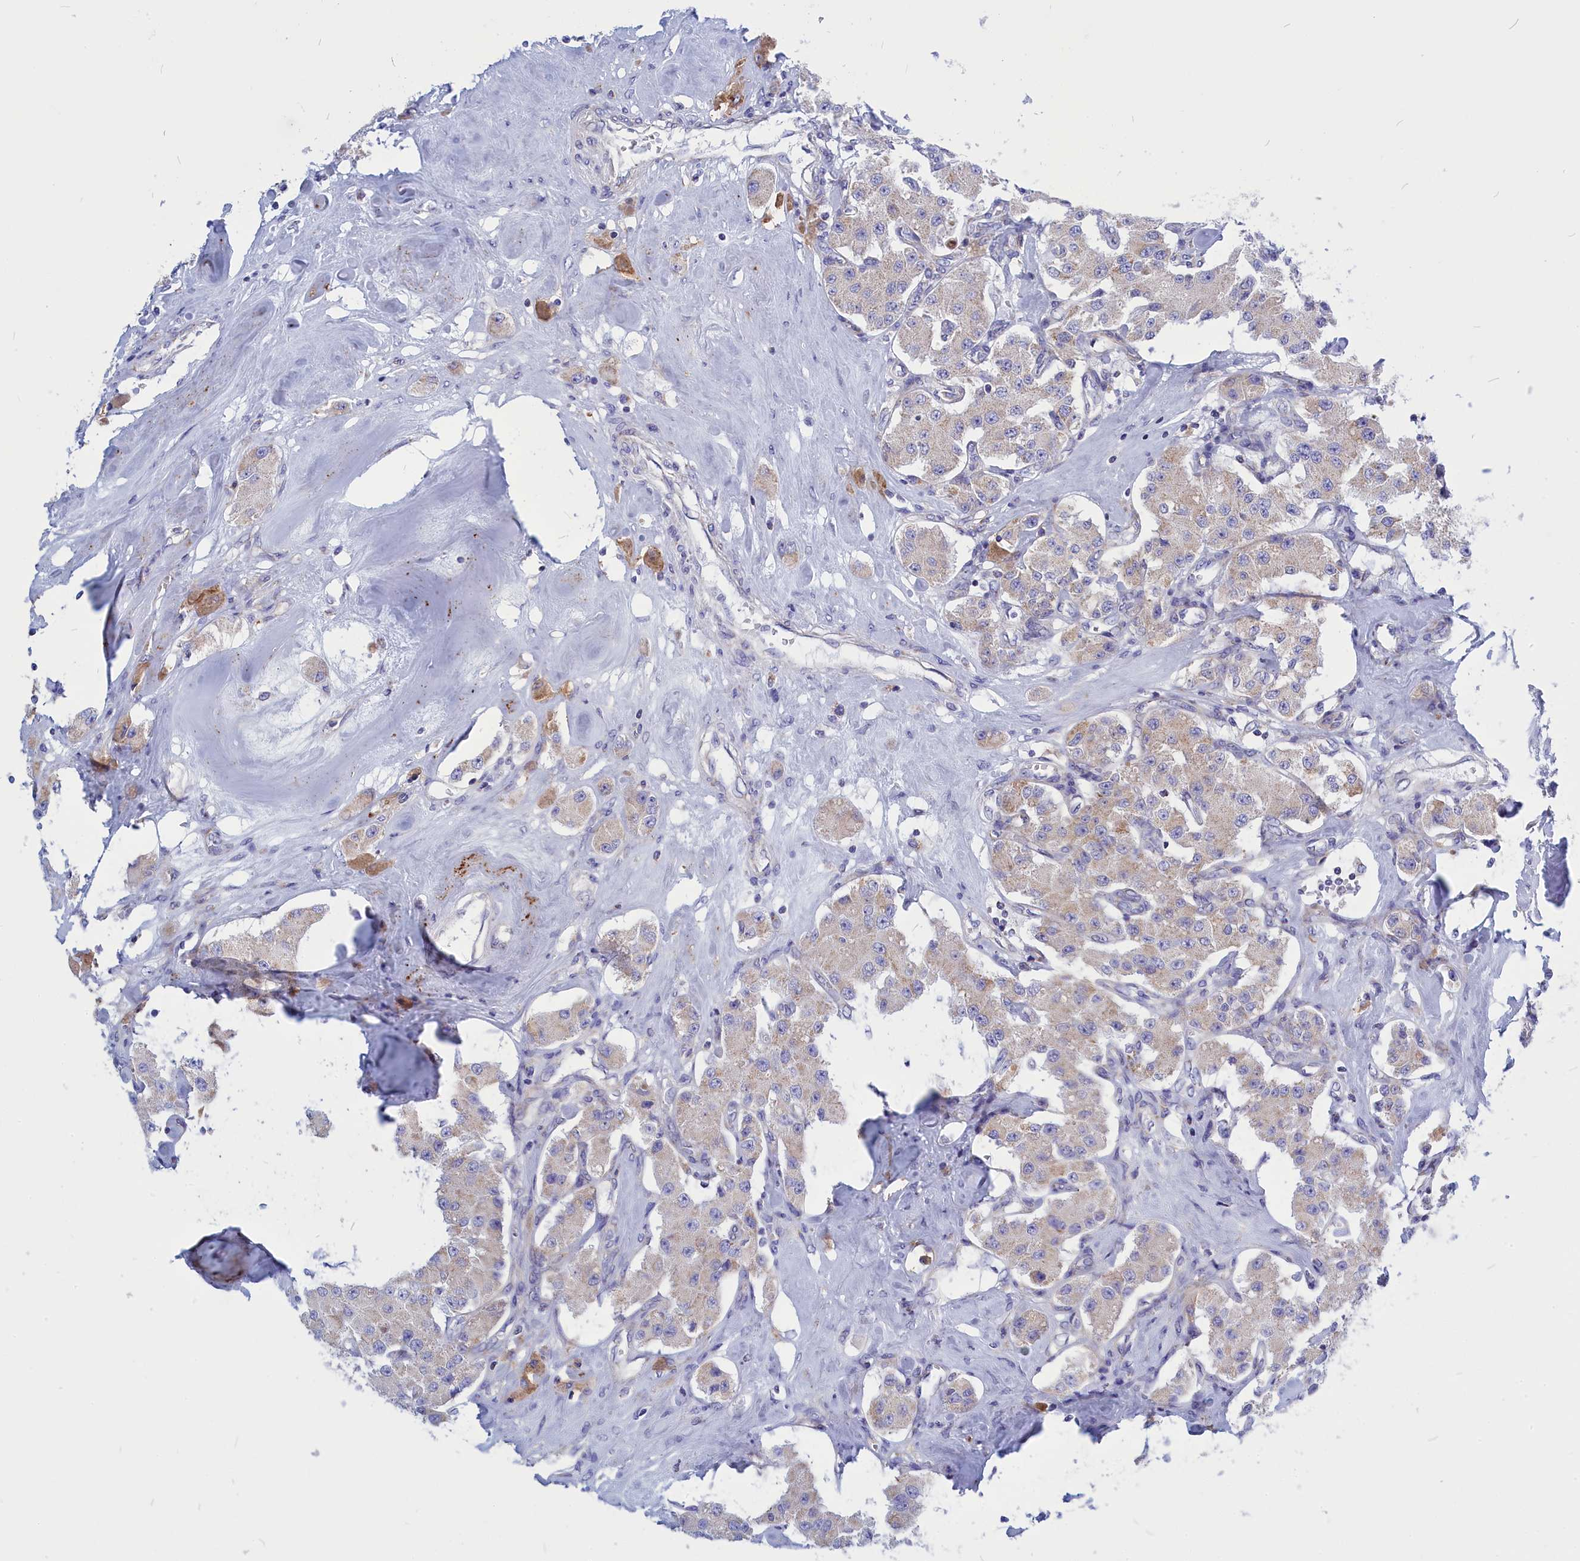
{"staining": {"intensity": "moderate", "quantity": "<25%", "location": "cytoplasmic/membranous"}, "tissue": "carcinoid", "cell_type": "Tumor cells", "image_type": "cancer", "snomed": [{"axis": "morphology", "description": "Carcinoid, malignant, NOS"}, {"axis": "topography", "description": "Pancreas"}], "caption": "Immunohistochemistry micrograph of neoplastic tissue: human carcinoid (malignant) stained using IHC exhibits low levels of moderate protein expression localized specifically in the cytoplasmic/membranous of tumor cells, appearing as a cytoplasmic/membranous brown color.", "gene": "CCRL2", "patient": {"sex": "male", "age": 41}}